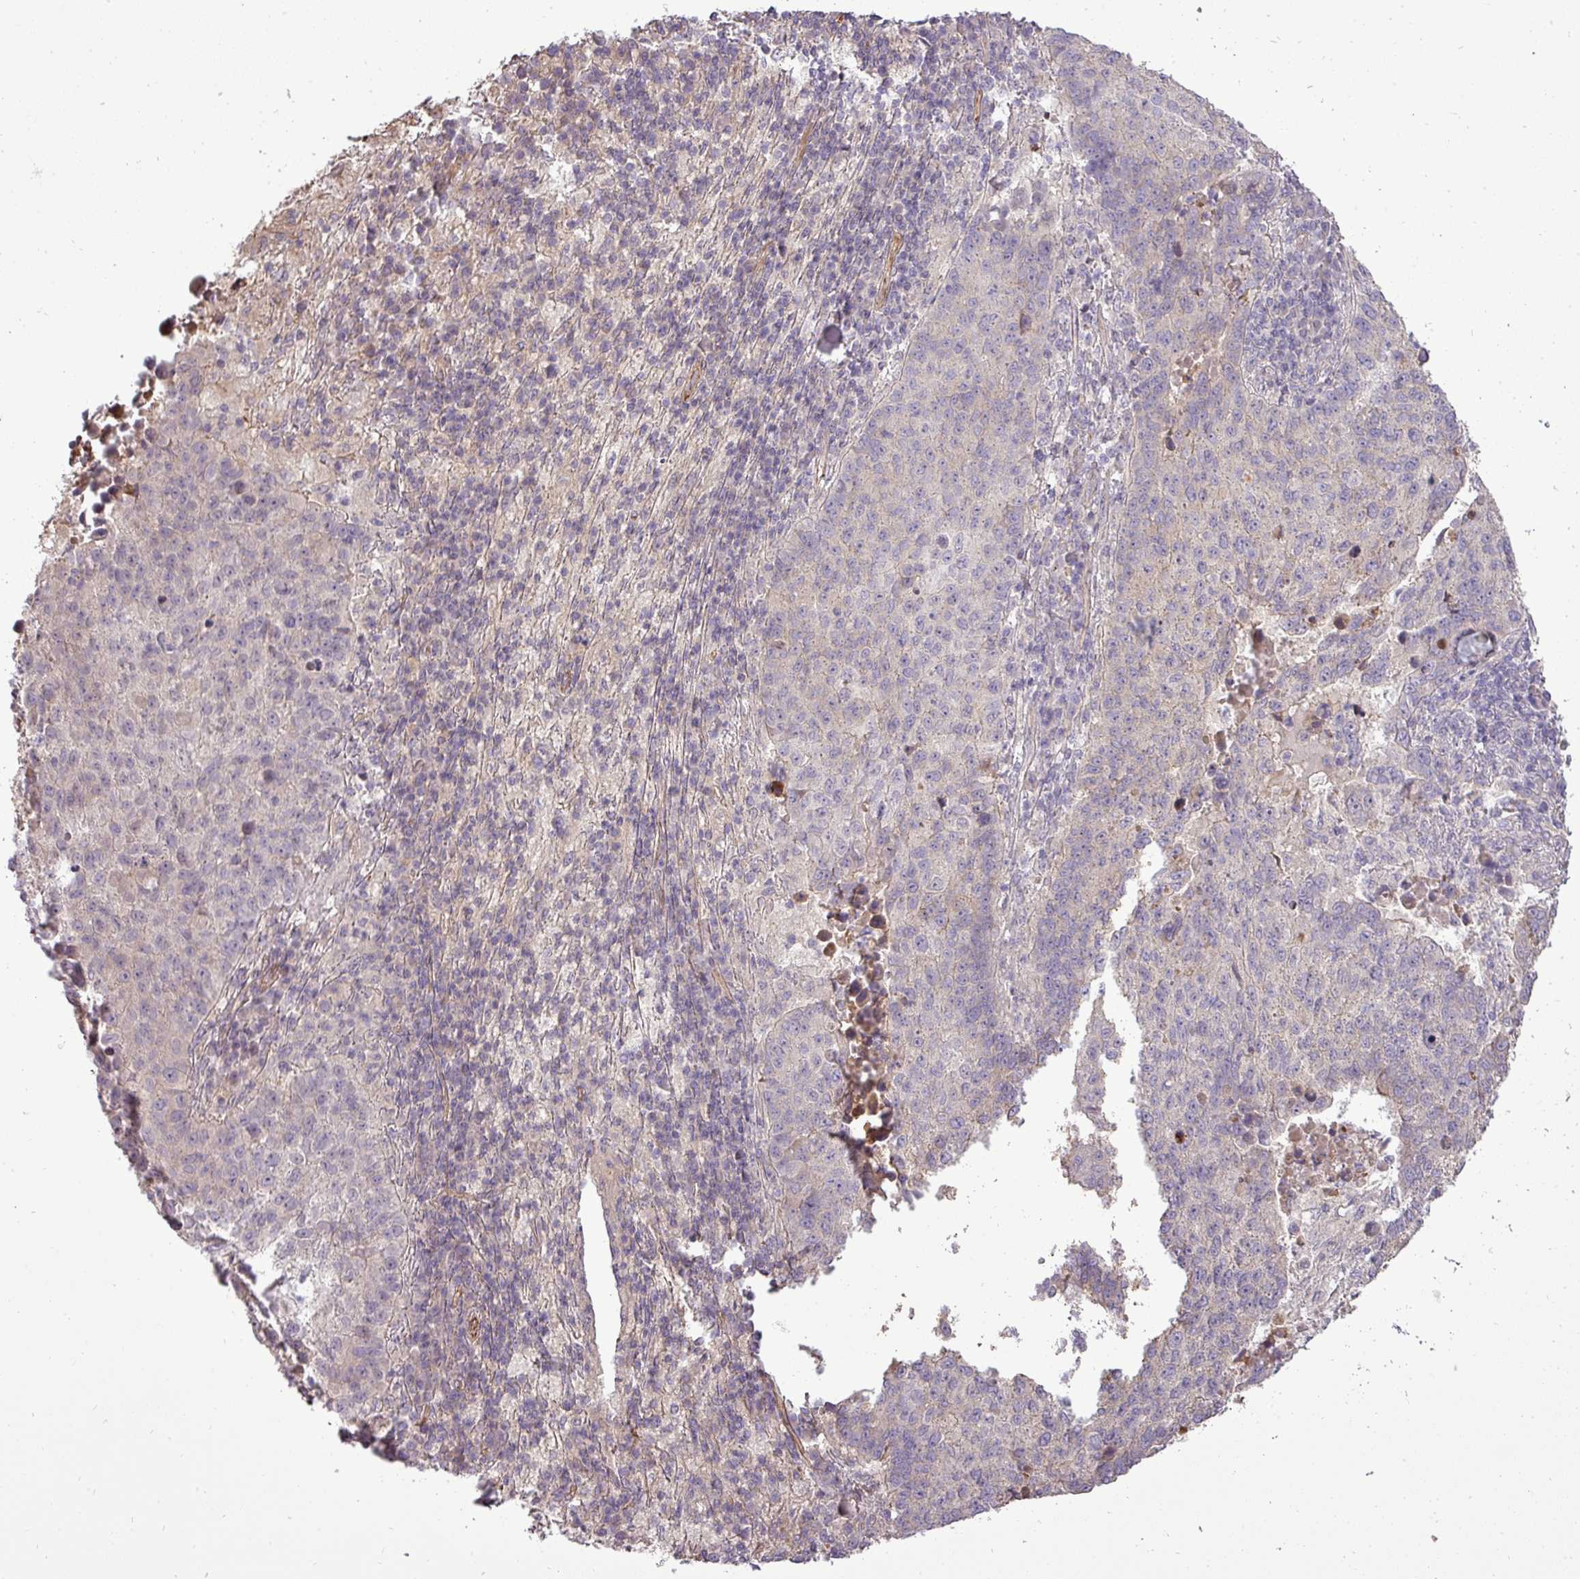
{"staining": {"intensity": "negative", "quantity": "none", "location": "none"}, "tissue": "lung cancer", "cell_type": "Tumor cells", "image_type": "cancer", "snomed": [{"axis": "morphology", "description": "Squamous cell carcinoma, NOS"}, {"axis": "topography", "description": "Lung"}], "caption": "An image of human lung cancer is negative for staining in tumor cells.", "gene": "PDRG1", "patient": {"sex": "male", "age": 73}}